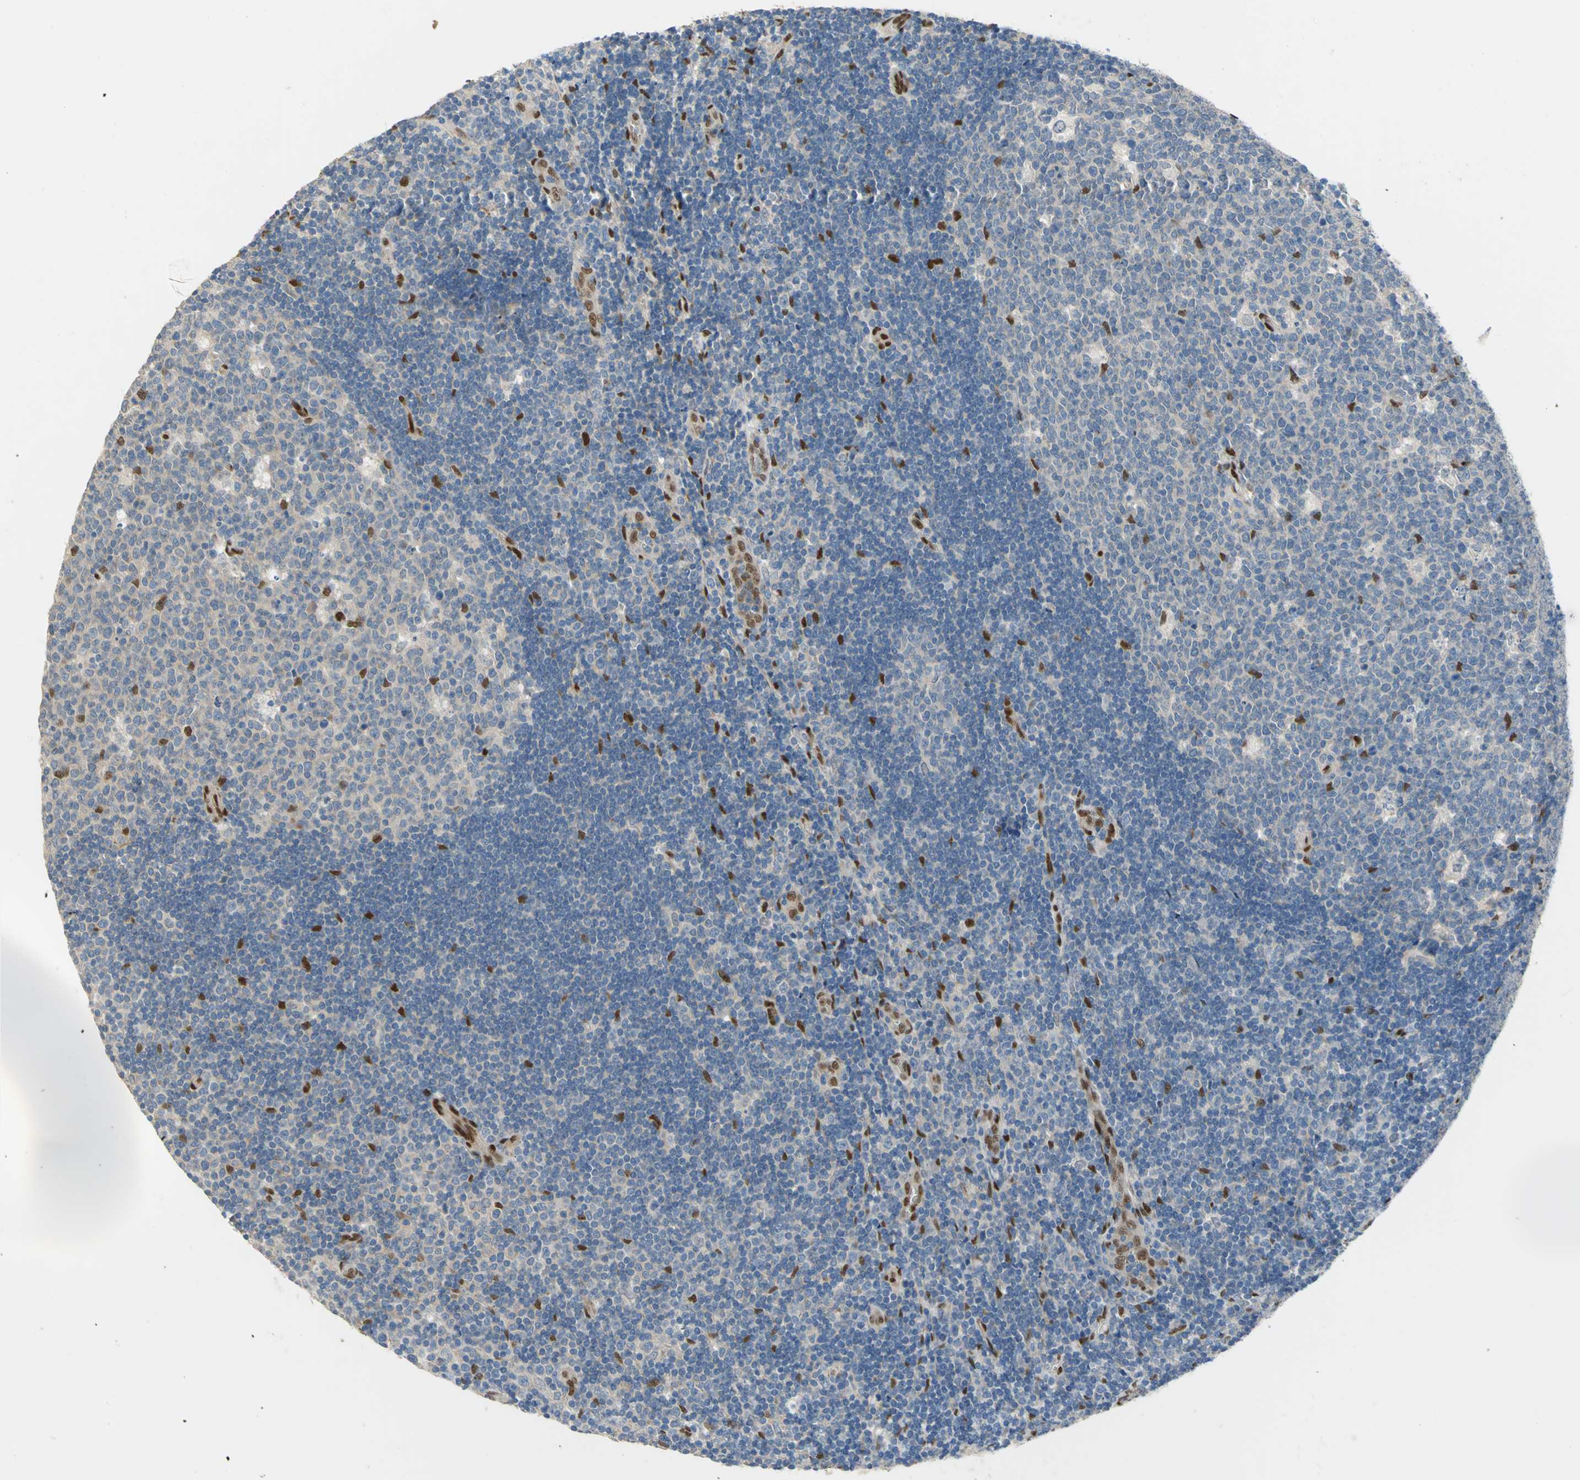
{"staining": {"intensity": "strong", "quantity": "<25%", "location": "nuclear"}, "tissue": "lymph node", "cell_type": "Germinal center cells", "image_type": "normal", "snomed": [{"axis": "morphology", "description": "Normal tissue, NOS"}, {"axis": "topography", "description": "Lymph node"}, {"axis": "topography", "description": "Salivary gland"}], "caption": "A histopathology image showing strong nuclear expression in about <25% of germinal center cells in unremarkable lymph node, as visualized by brown immunohistochemical staining.", "gene": "RBFOX2", "patient": {"sex": "male", "age": 8}}